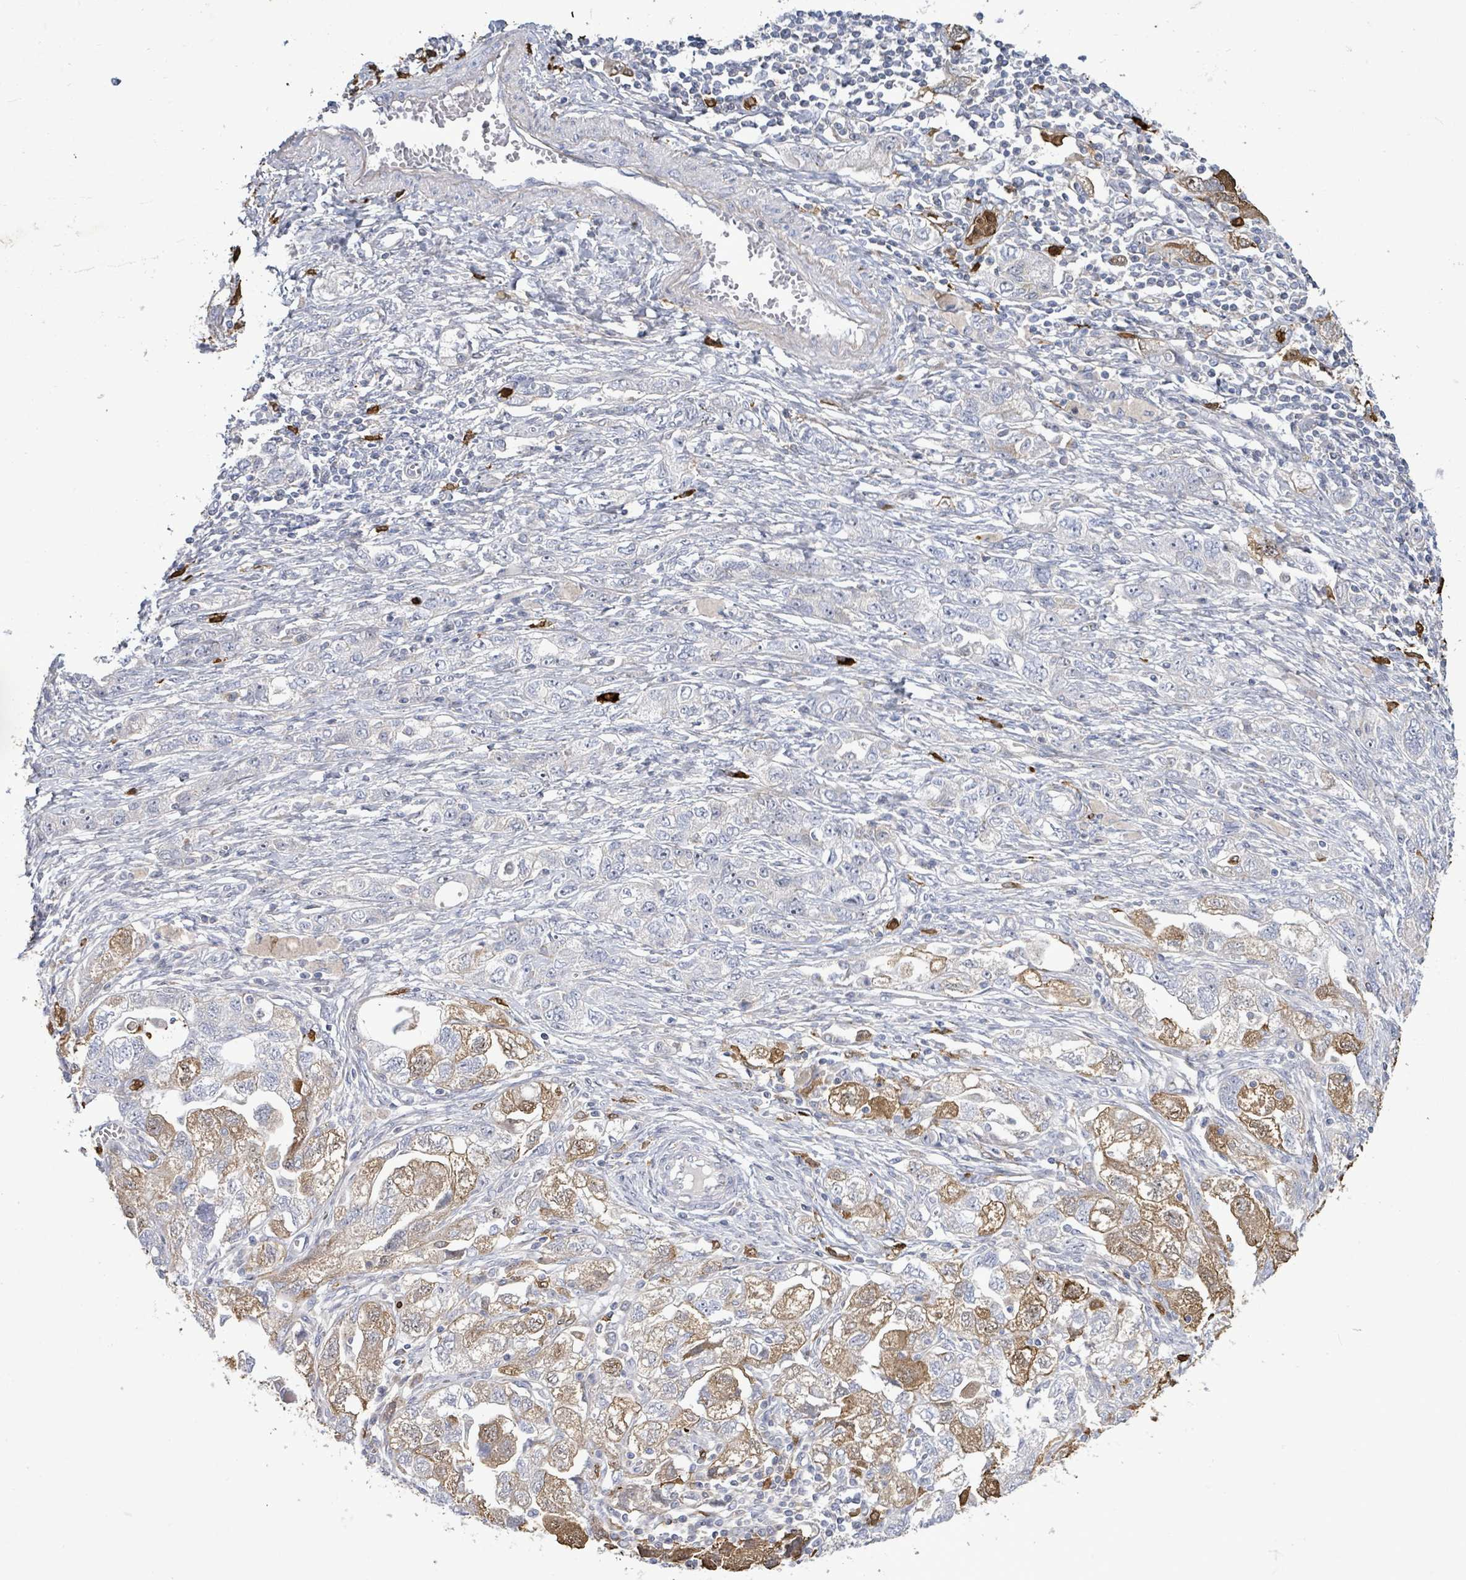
{"staining": {"intensity": "moderate", "quantity": "<25%", "location": "cytoplasmic/membranous"}, "tissue": "ovarian cancer", "cell_type": "Tumor cells", "image_type": "cancer", "snomed": [{"axis": "morphology", "description": "Carcinoma, NOS"}, {"axis": "morphology", "description": "Cystadenocarcinoma, serous, NOS"}, {"axis": "topography", "description": "Ovary"}], "caption": "Tumor cells reveal low levels of moderate cytoplasmic/membranous positivity in about <25% of cells in human ovarian cancer (serous cystadenocarcinoma).", "gene": "FAM210A", "patient": {"sex": "female", "age": 69}}